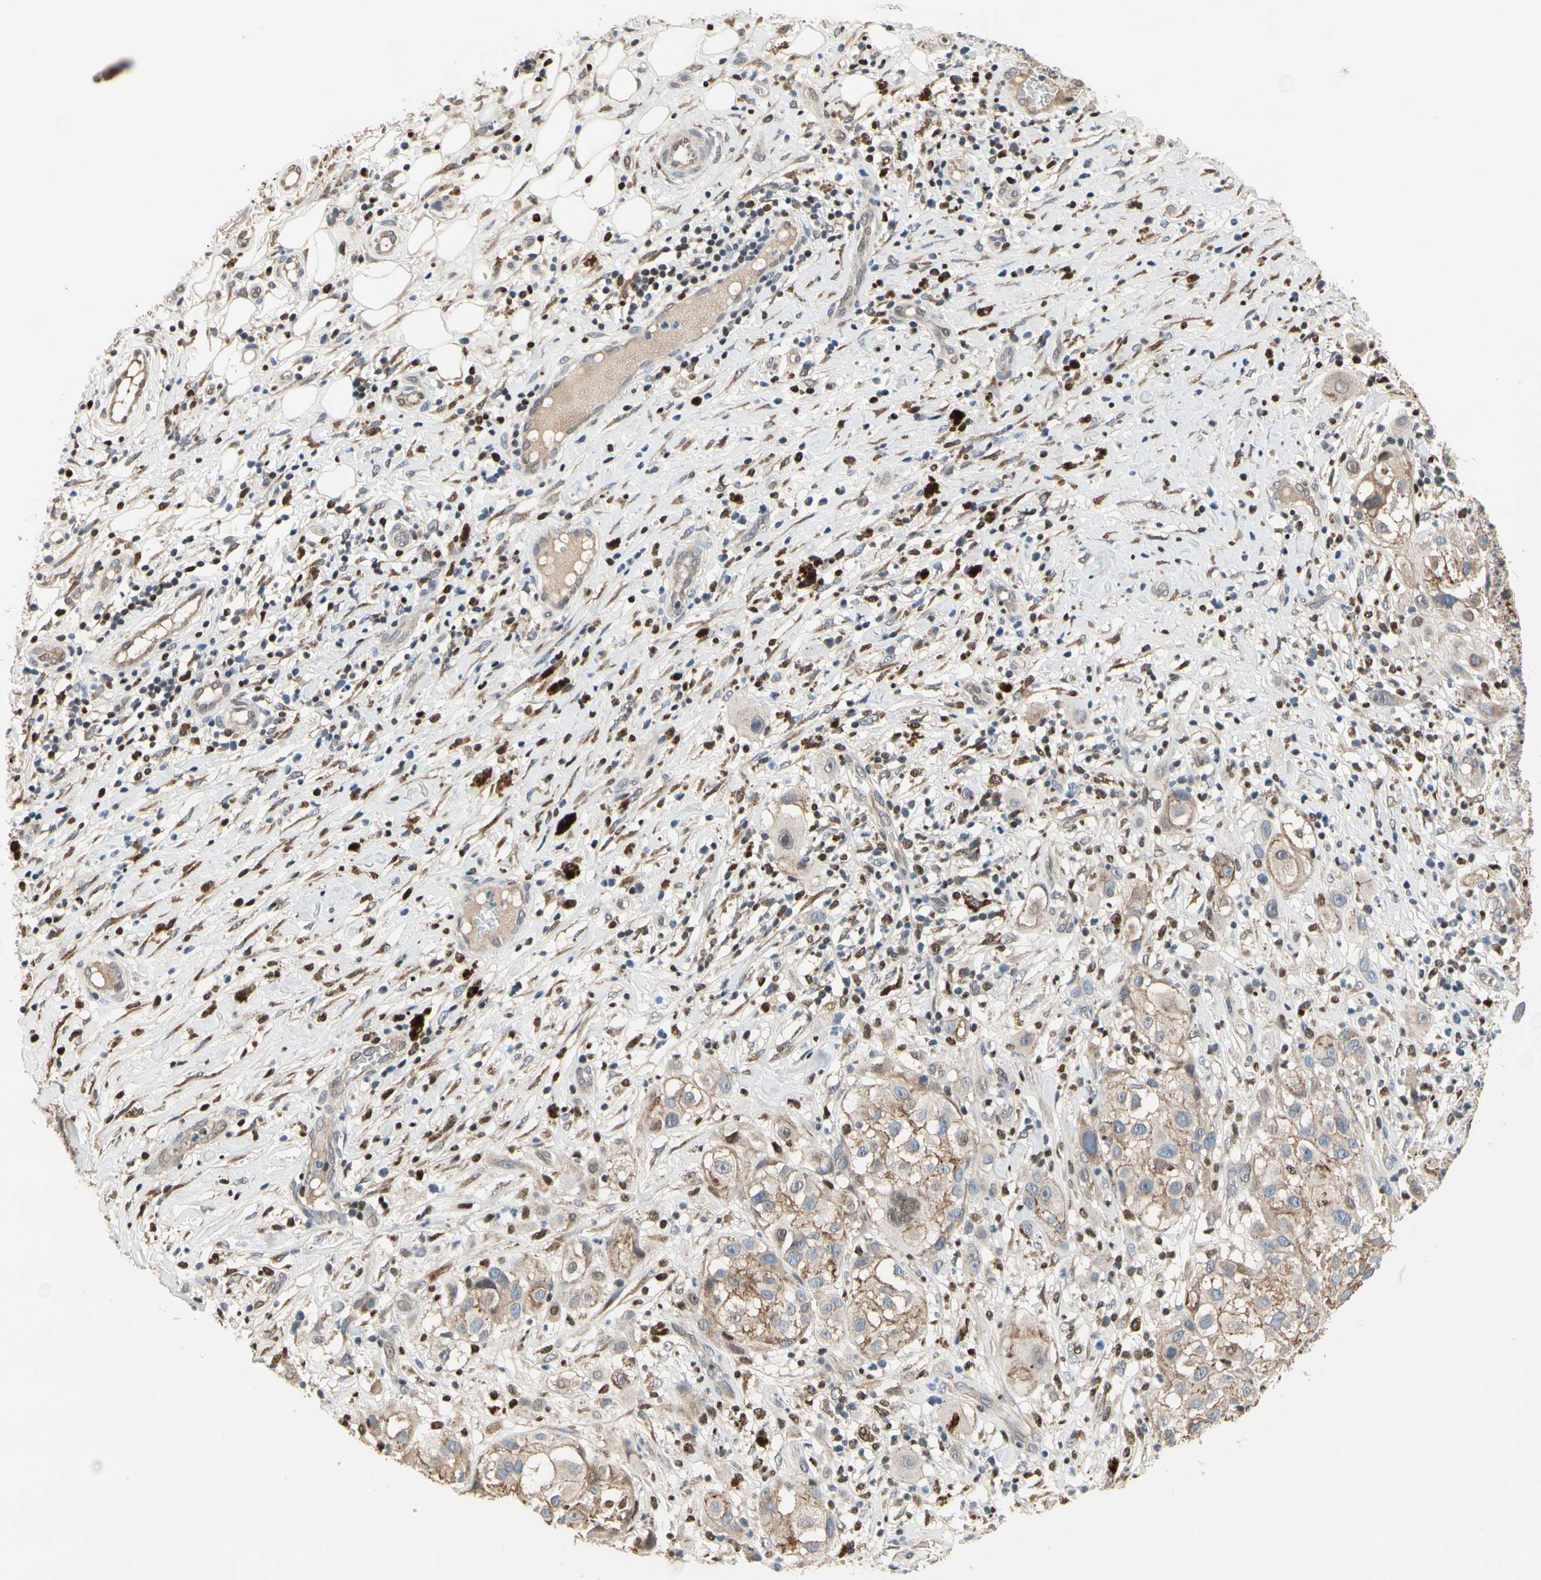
{"staining": {"intensity": "moderate", "quantity": ">75%", "location": "cytoplasmic/membranous"}, "tissue": "melanoma", "cell_type": "Tumor cells", "image_type": "cancer", "snomed": [{"axis": "morphology", "description": "Necrosis, NOS"}, {"axis": "morphology", "description": "Malignant melanoma, NOS"}, {"axis": "topography", "description": "Skin"}], "caption": "Moderate cytoplasmic/membranous staining for a protein is present in approximately >75% of tumor cells of melanoma using IHC.", "gene": "CGREF1", "patient": {"sex": "female", "age": 87}}